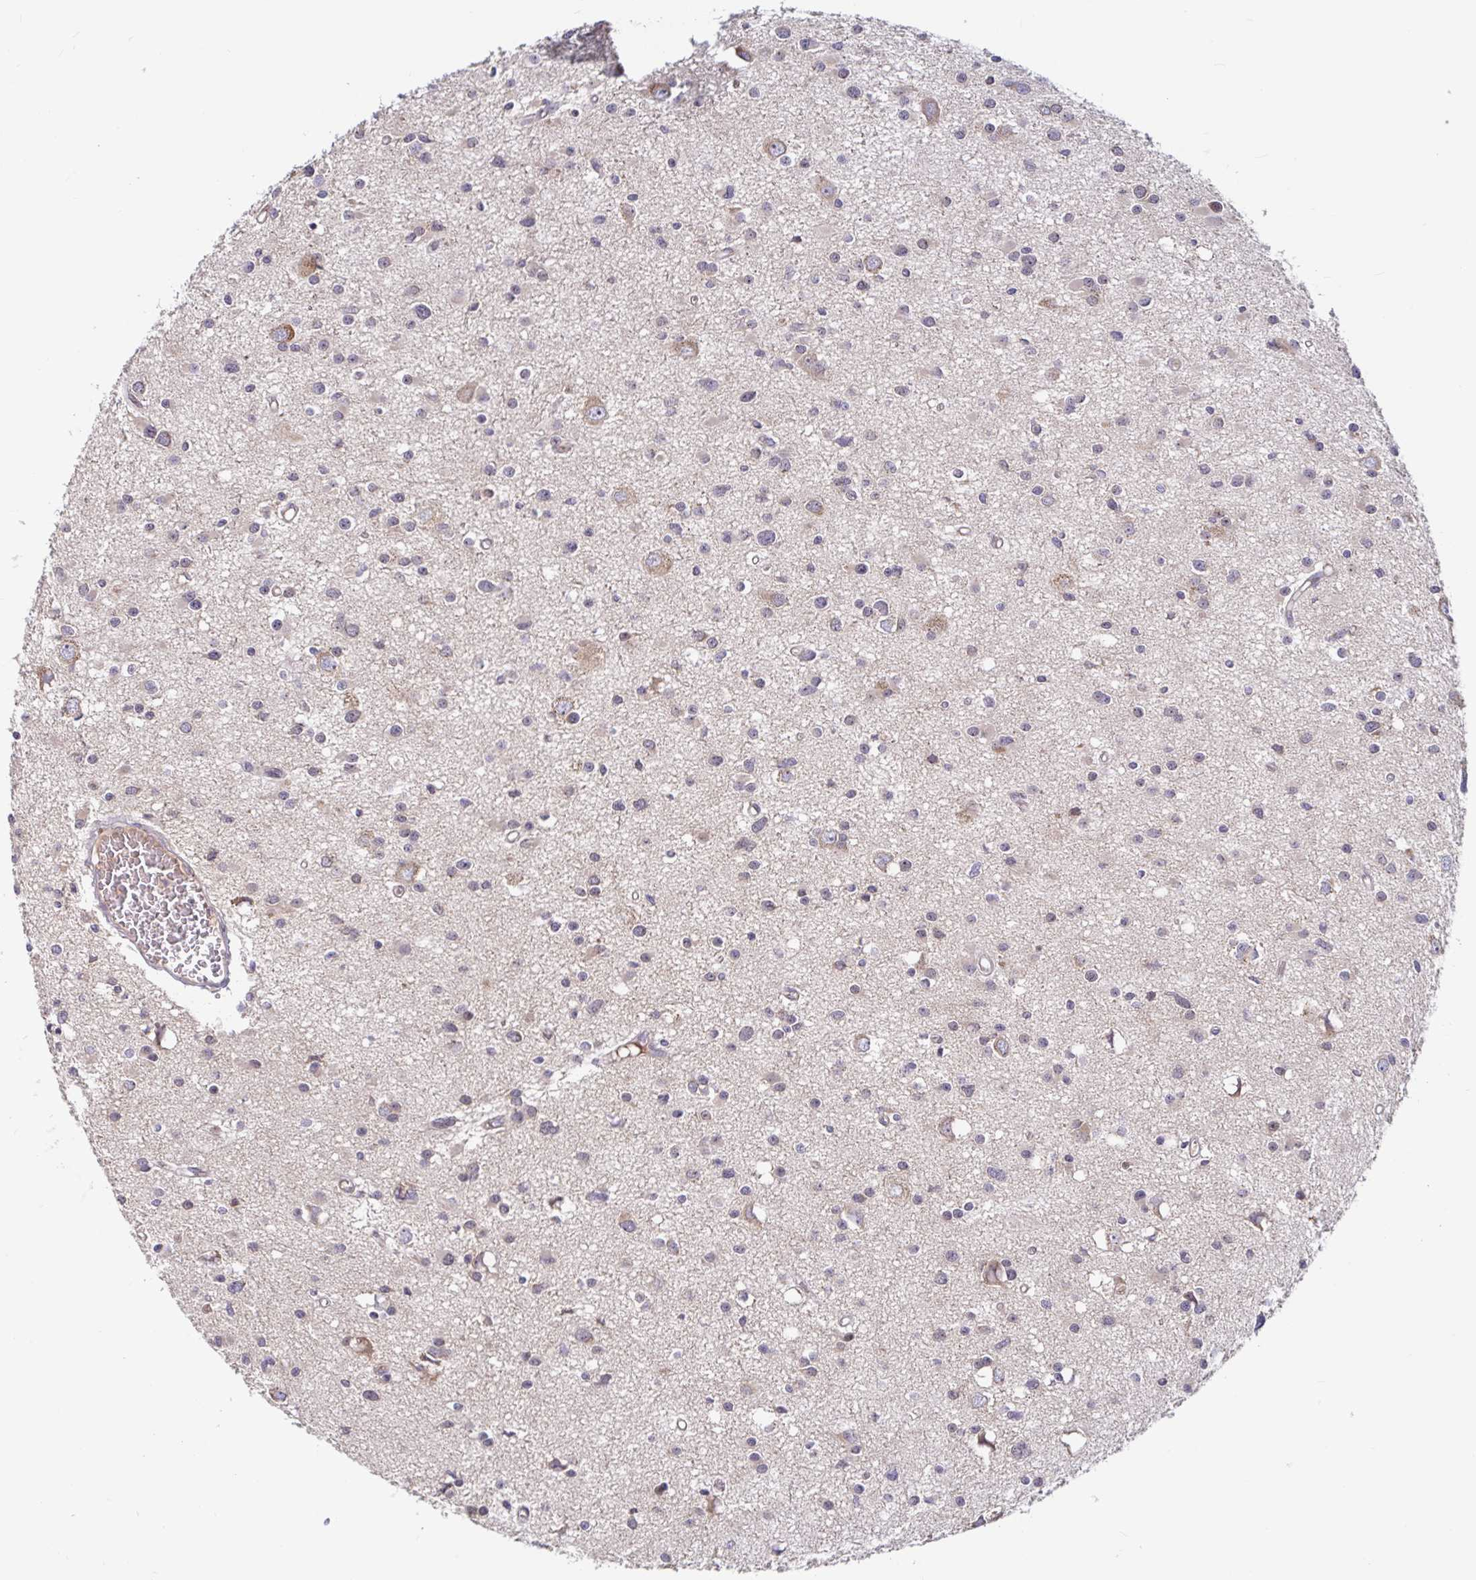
{"staining": {"intensity": "weak", "quantity": "<25%", "location": "cytoplasmic/membranous"}, "tissue": "glioma", "cell_type": "Tumor cells", "image_type": "cancer", "snomed": [{"axis": "morphology", "description": "Glioma, malignant, High grade"}, {"axis": "topography", "description": "Brain"}], "caption": "The histopathology image reveals no significant positivity in tumor cells of malignant glioma (high-grade).", "gene": "LARP1", "patient": {"sex": "male", "age": 54}}